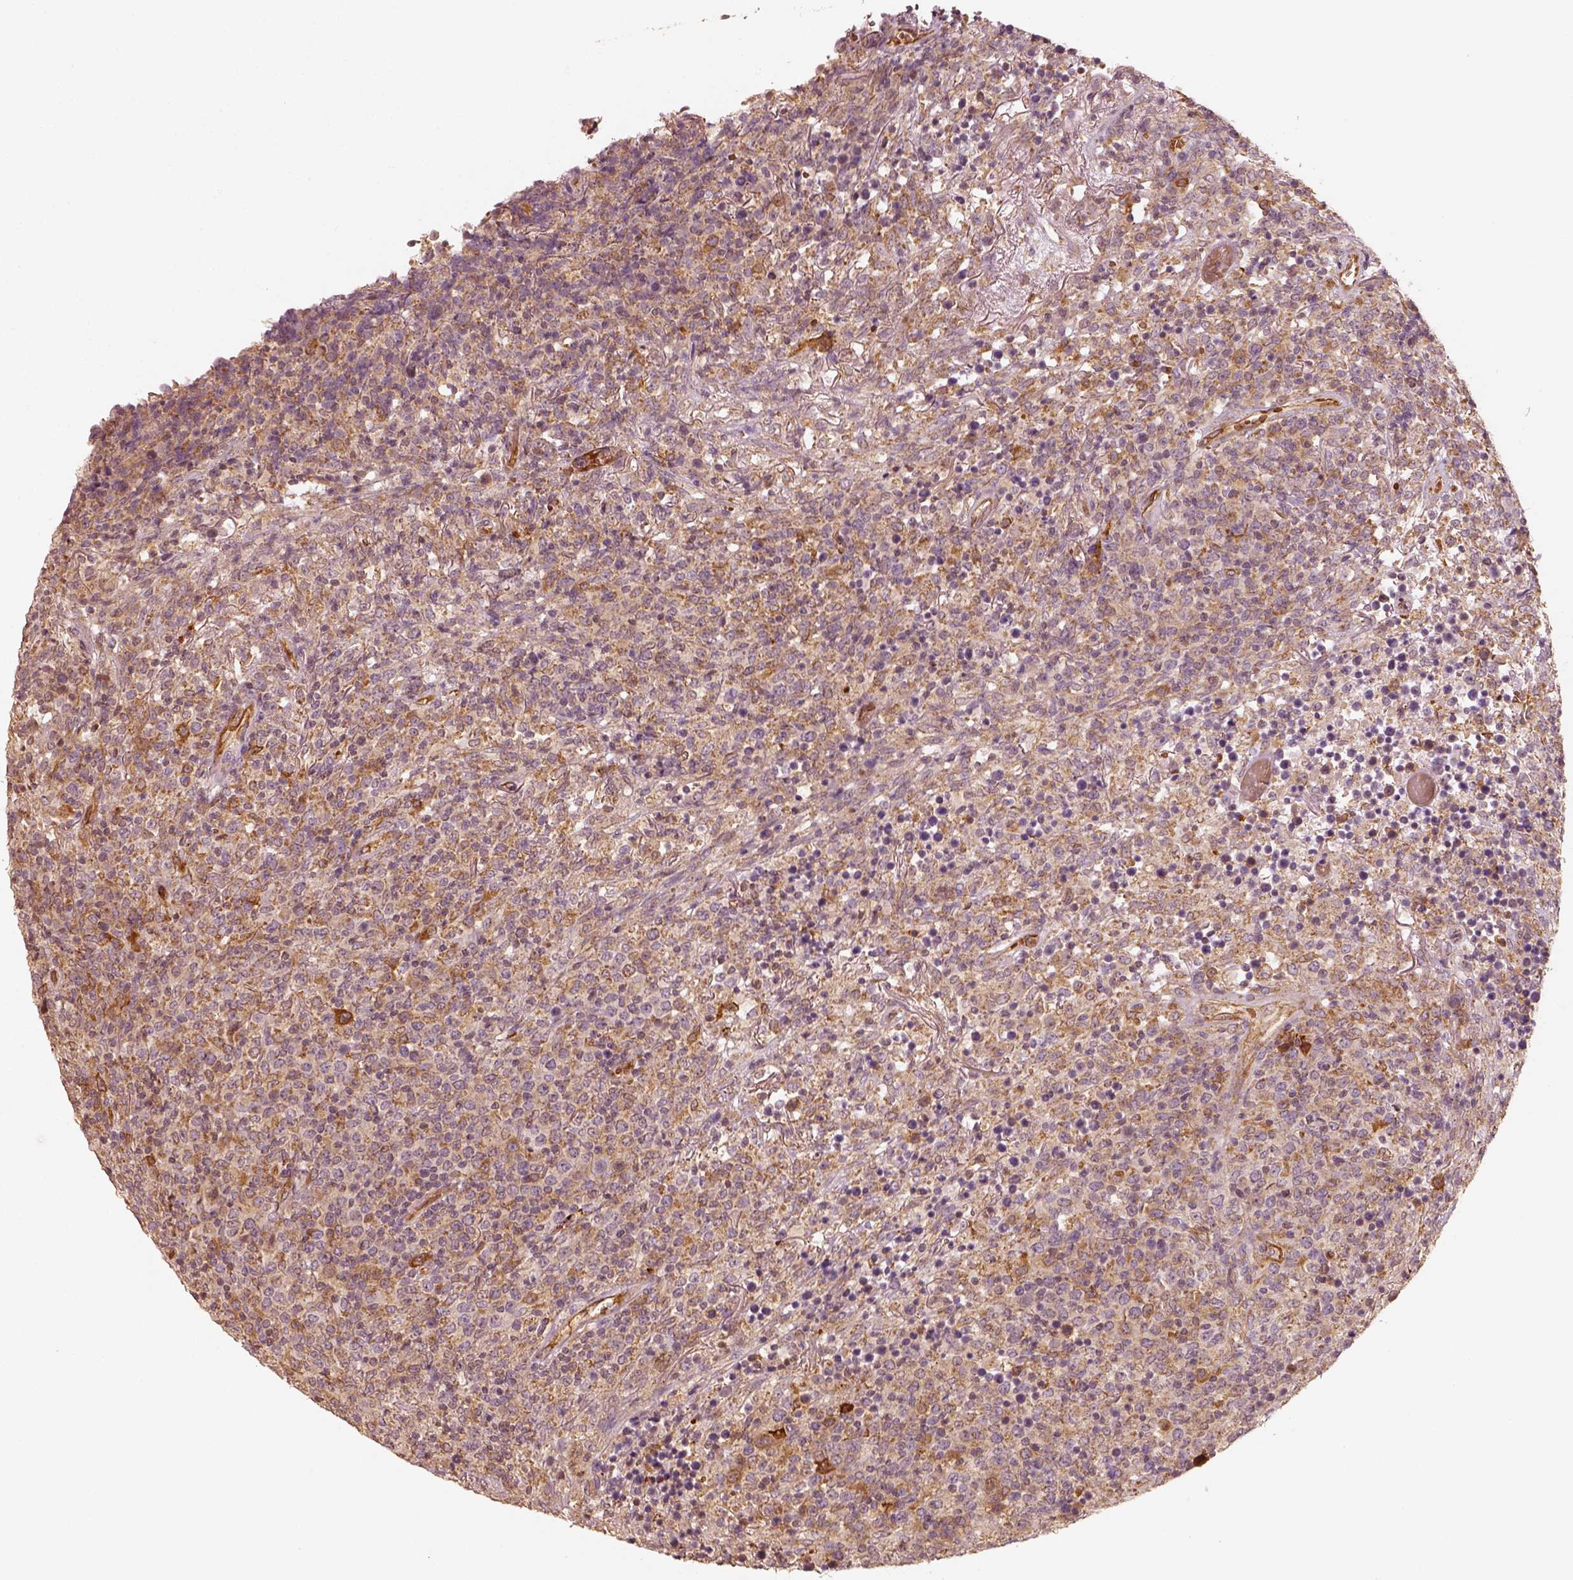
{"staining": {"intensity": "negative", "quantity": "none", "location": "none"}, "tissue": "lymphoma", "cell_type": "Tumor cells", "image_type": "cancer", "snomed": [{"axis": "morphology", "description": "Malignant lymphoma, non-Hodgkin's type, High grade"}, {"axis": "topography", "description": "Lung"}], "caption": "IHC histopathology image of neoplastic tissue: human lymphoma stained with DAB (3,3'-diaminobenzidine) demonstrates no significant protein positivity in tumor cells.", "gene": "FSCN1", "patient": {"sex": "male", "age": 79}}